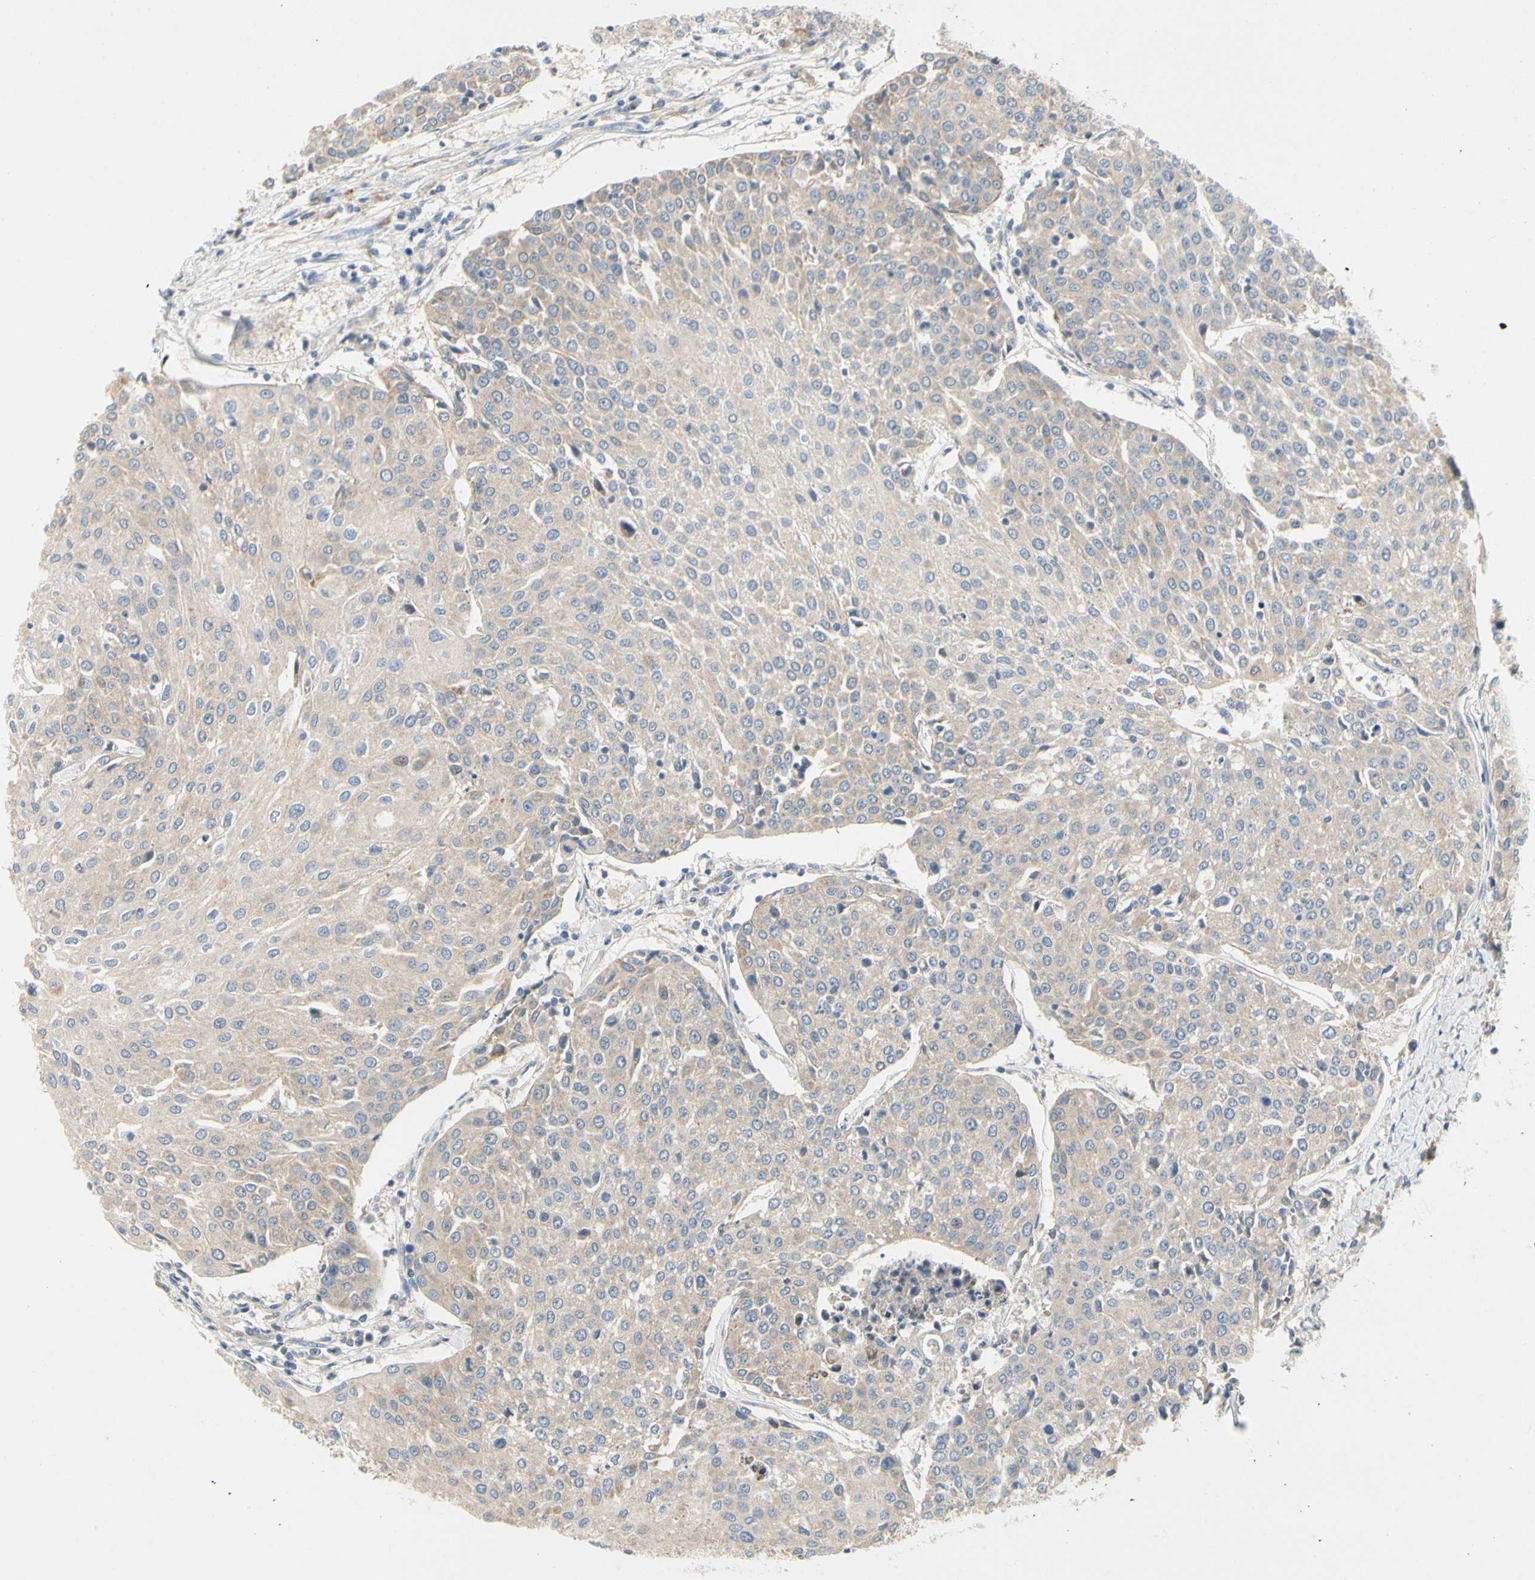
{"staining": {"intensity": "weak", "quantity": "25%-75%", "location": "cytoplasmic/membranous"}, "tissue": "urothelial cancer", "cell_type": "Tumor cells", "image_type": "cancer", "snomed": [{"axis": "morphology", "description": "Urothelial carcinoma, High grade"}, {"axis": "topography", "description": "Urinary bladder"}], "caption": "Urothelial carcinoma (high-grade) was stained to show a protein in brown. There is low levels of weak cytoplasmic/membranous staining in approximately 25%-75% of tumor cells.", "gene": "KLHDC8B", "patient": {"sex": "female", "age": 85}}